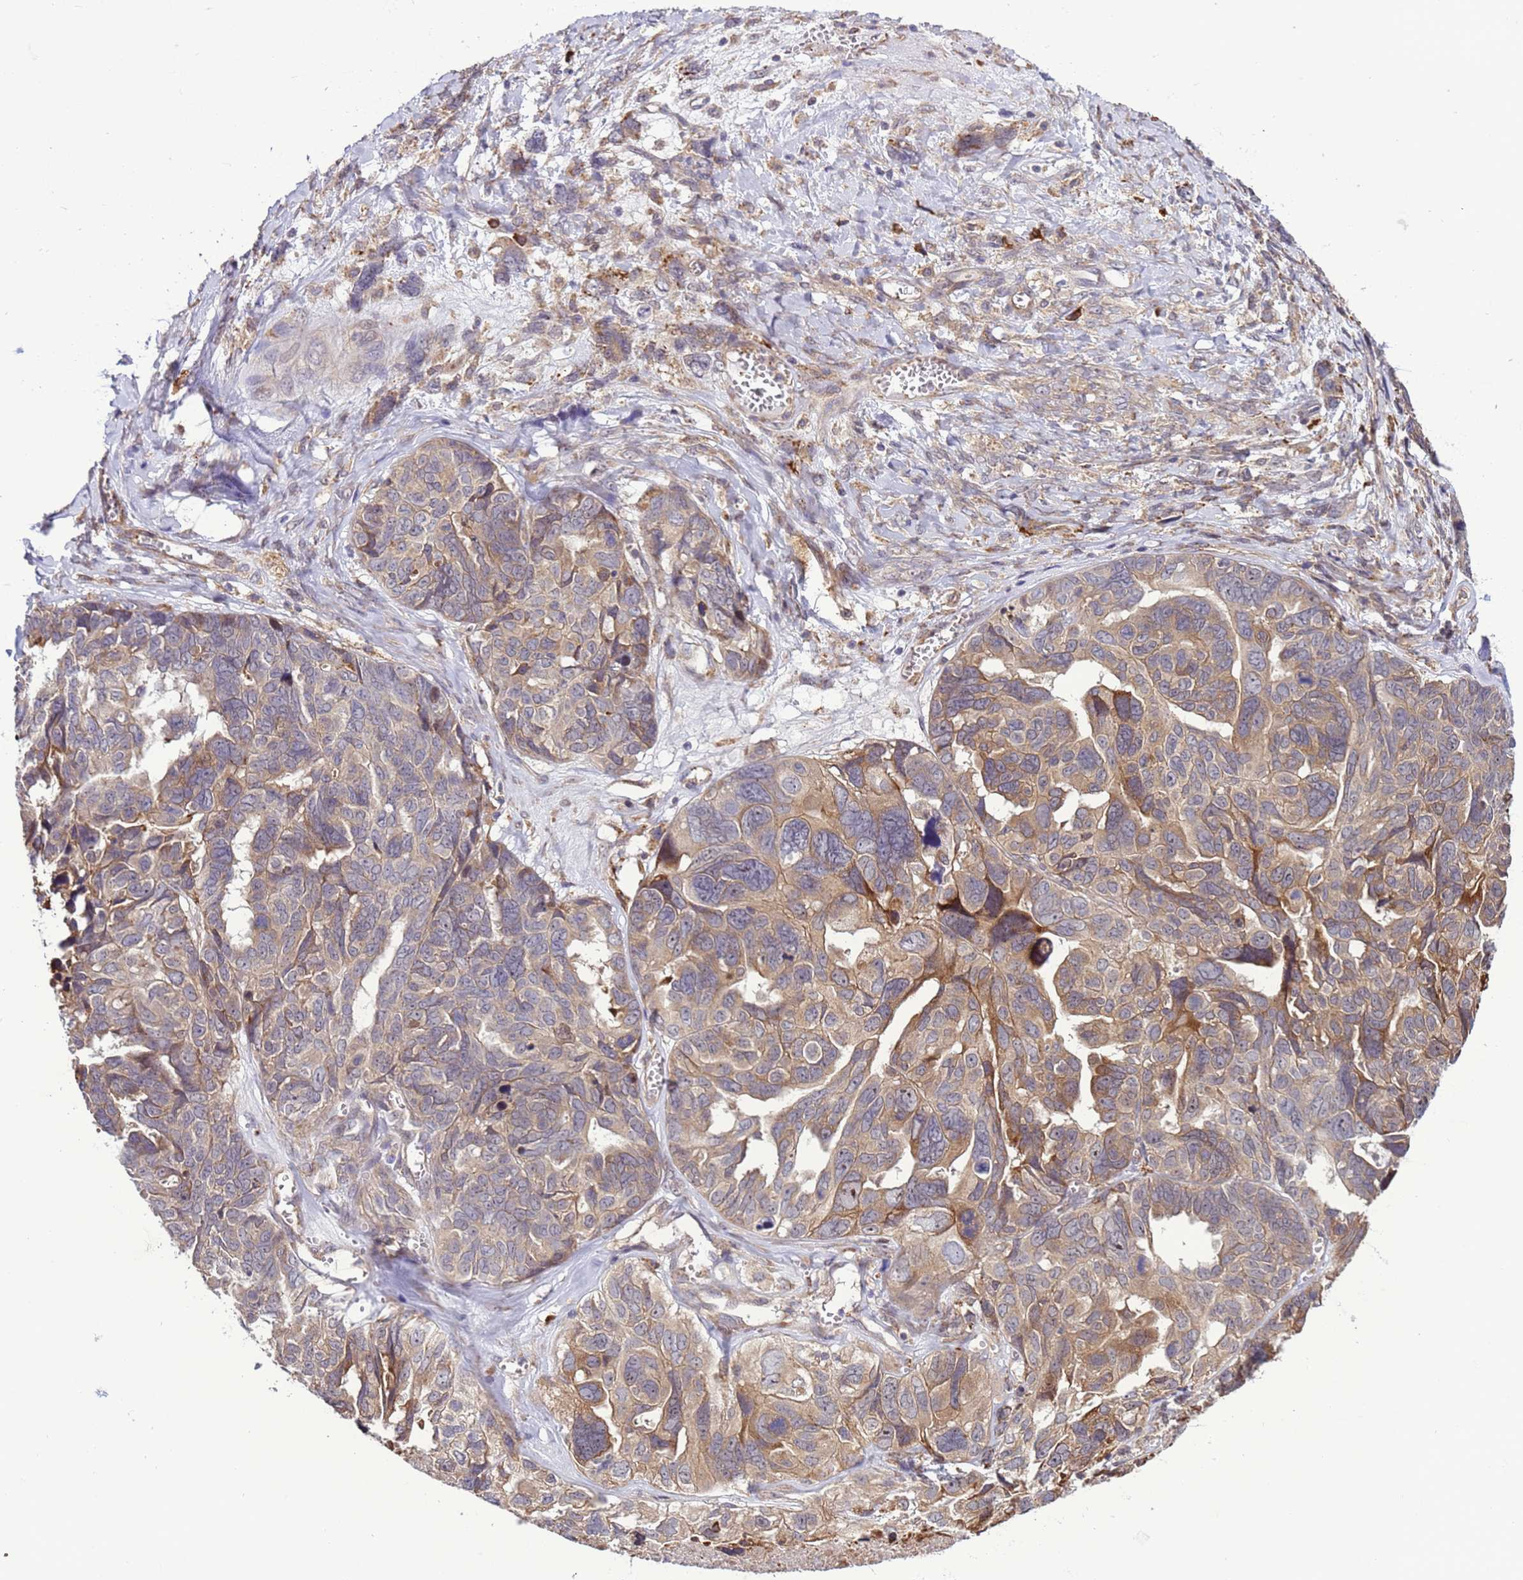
{"staining": {"intensity": "weak", "quantity": "25%-75%", "location": "cytoplasmic/membranous"}, "tissue": "ovarian cancer", "cell_type": "Tumor cells", "image_type": "cancer", "snomed": [{"axis": "morphology", "description": "Cystadenocarcinoma, serous, NOS"}, {"axis": "topography", "description": "Ovary"}], "caption": "A brown stain highlights weak cytoplasmic/membranous expression of a protein in serous cystadenocarcinoma (ovarian) tumor cells.", "gene": "GEN1", "patient": {"sex": "female", "age": 79}}